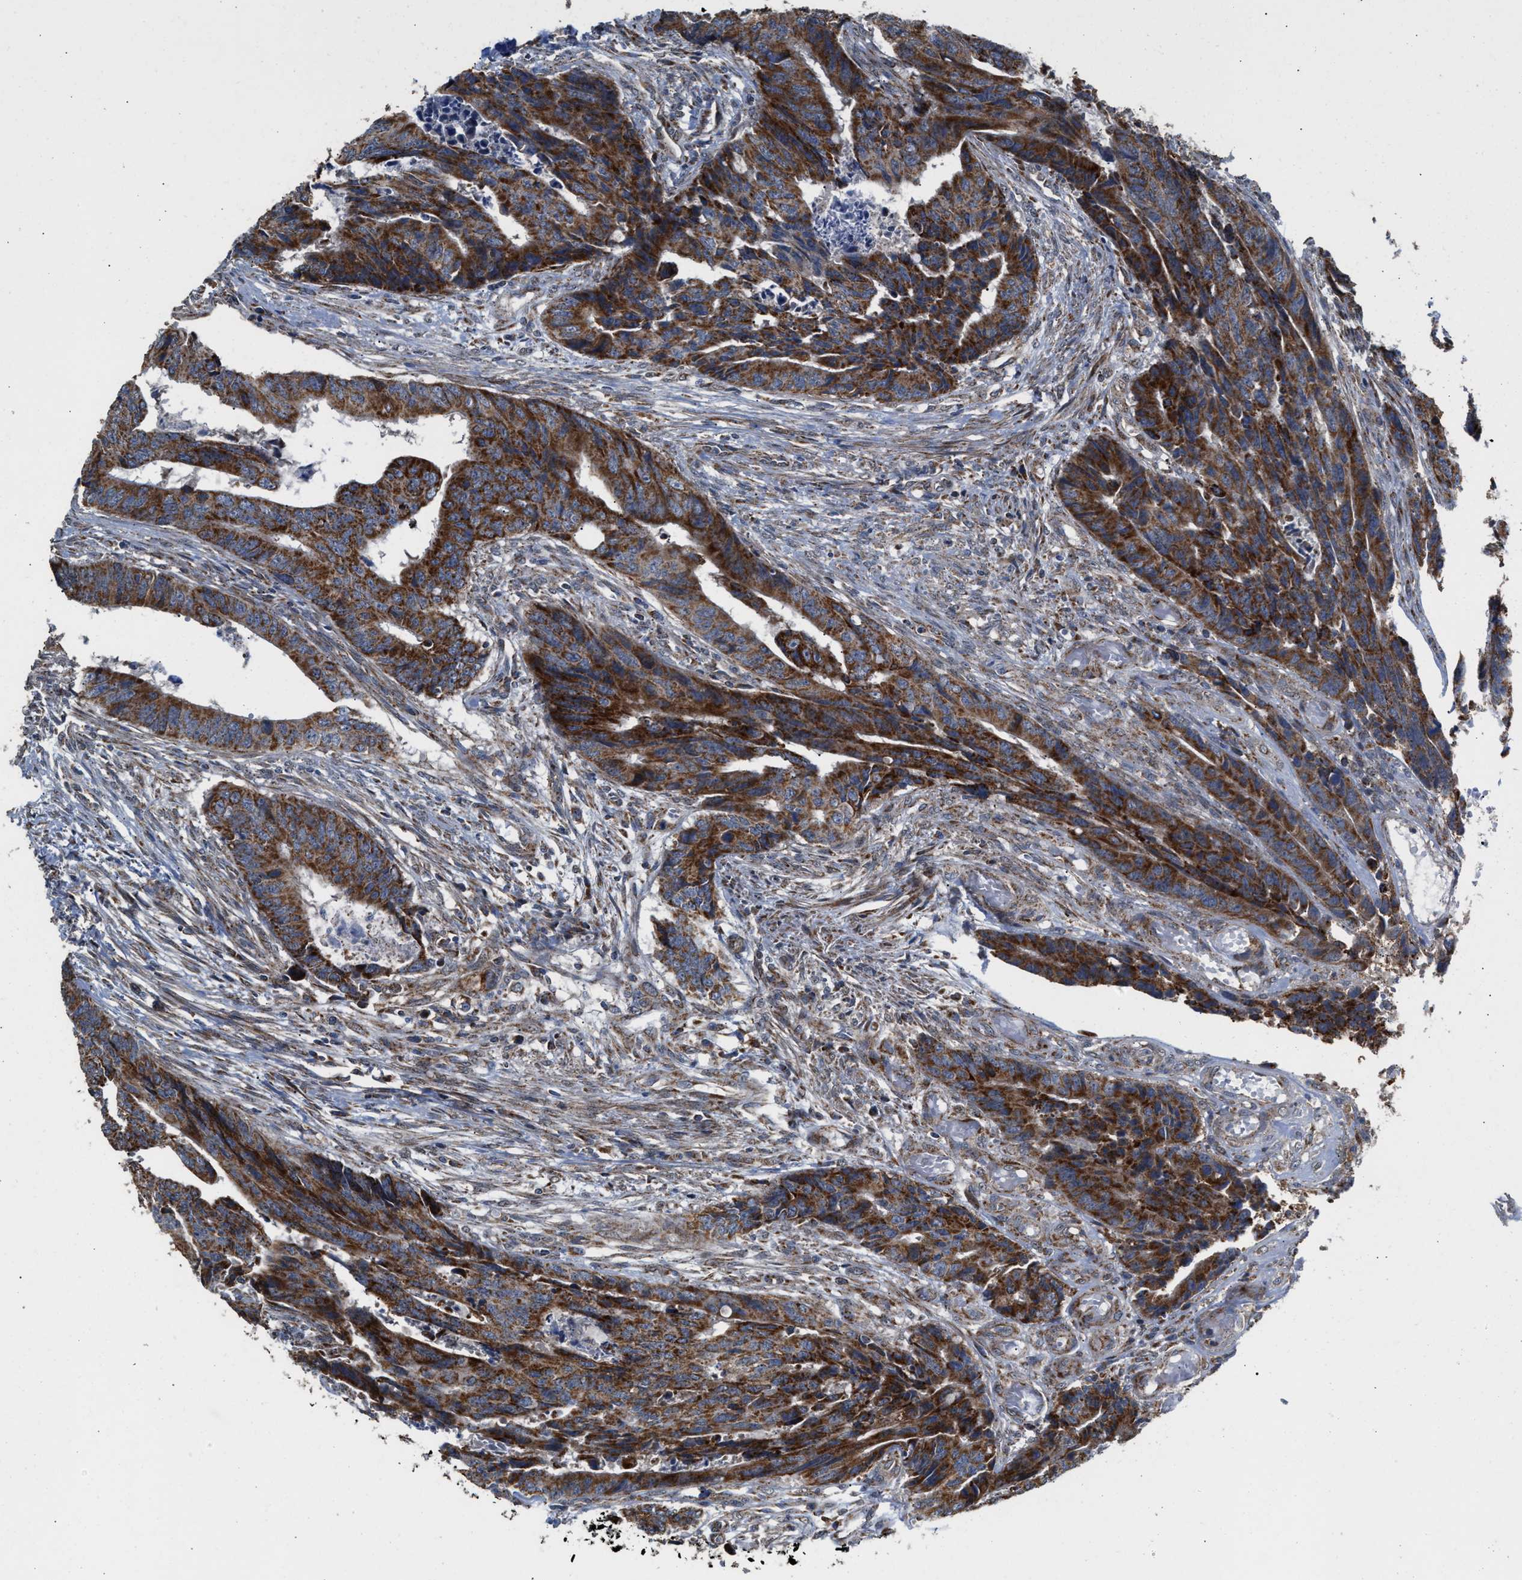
{"staining": {"intensity": "strong", "quantity": ">75%", "location": "cytoplasmic/membranous"}, "tissue": "colorectal cancer", "cell_type": "Tumor cells", "image_type": "cancer", "snomed": [{"axis": "morphology", "description": "Adenocarcinoma, NOS"}, {"axis": "topography", "description": "Rectum"}], "caption": "Tumor cells display strong cytoplasmic/membranous staining in about >75% of cells in colorectal adenocarcinoma. The protein of interest is stained brown, and the nuclei are stained in blue (DAB (3,3'-diaminobenzidine) IHC with brightfield microscopy, high magnification).", "gene": "TACO1", "patient": {"sex": "male", "age": 84}}